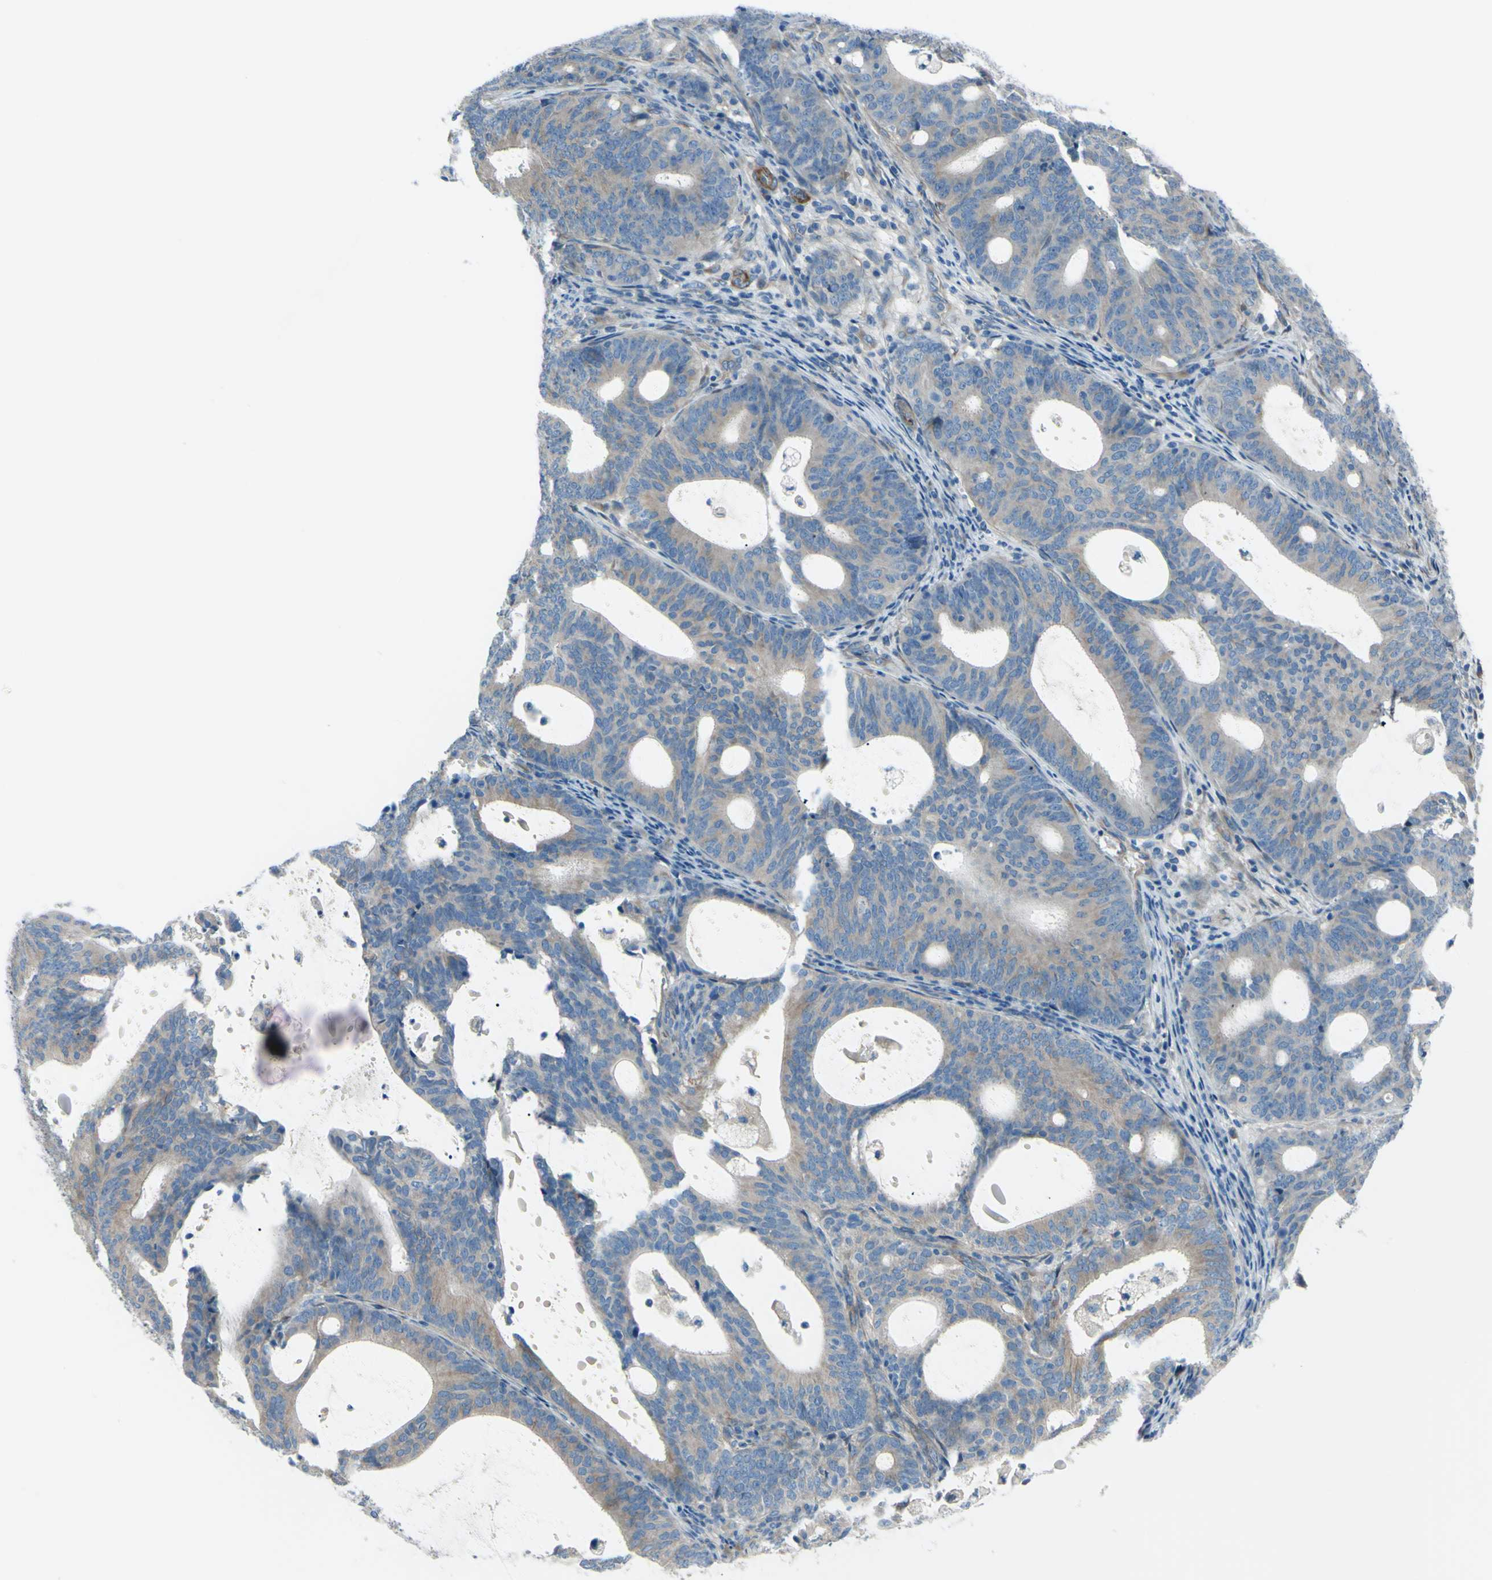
{"staining": {"intensity": "moderate", "quantity": ">75%", "location": "cytoplasmic/membranous"}, "tissue": "endometrial cancer", "cell_type": "Tumor cells", "image_type": "cancer", "snomed": [{"axis": "morphology", "description": "Adenocarcinoma, NOS"}, {"axis": "topography", "description": "Uterus"}], "caption": "Immunohistochemical staining of human endometrial cancer displays medium levels of moderate cytoplasmic/membranous protein staining in about >75% of tumor cells. (DAB IHC with brightfield microscopy, high magnification).", "gene": "PCDHGA2", "patient": {"sex": "female", "age": 83}}